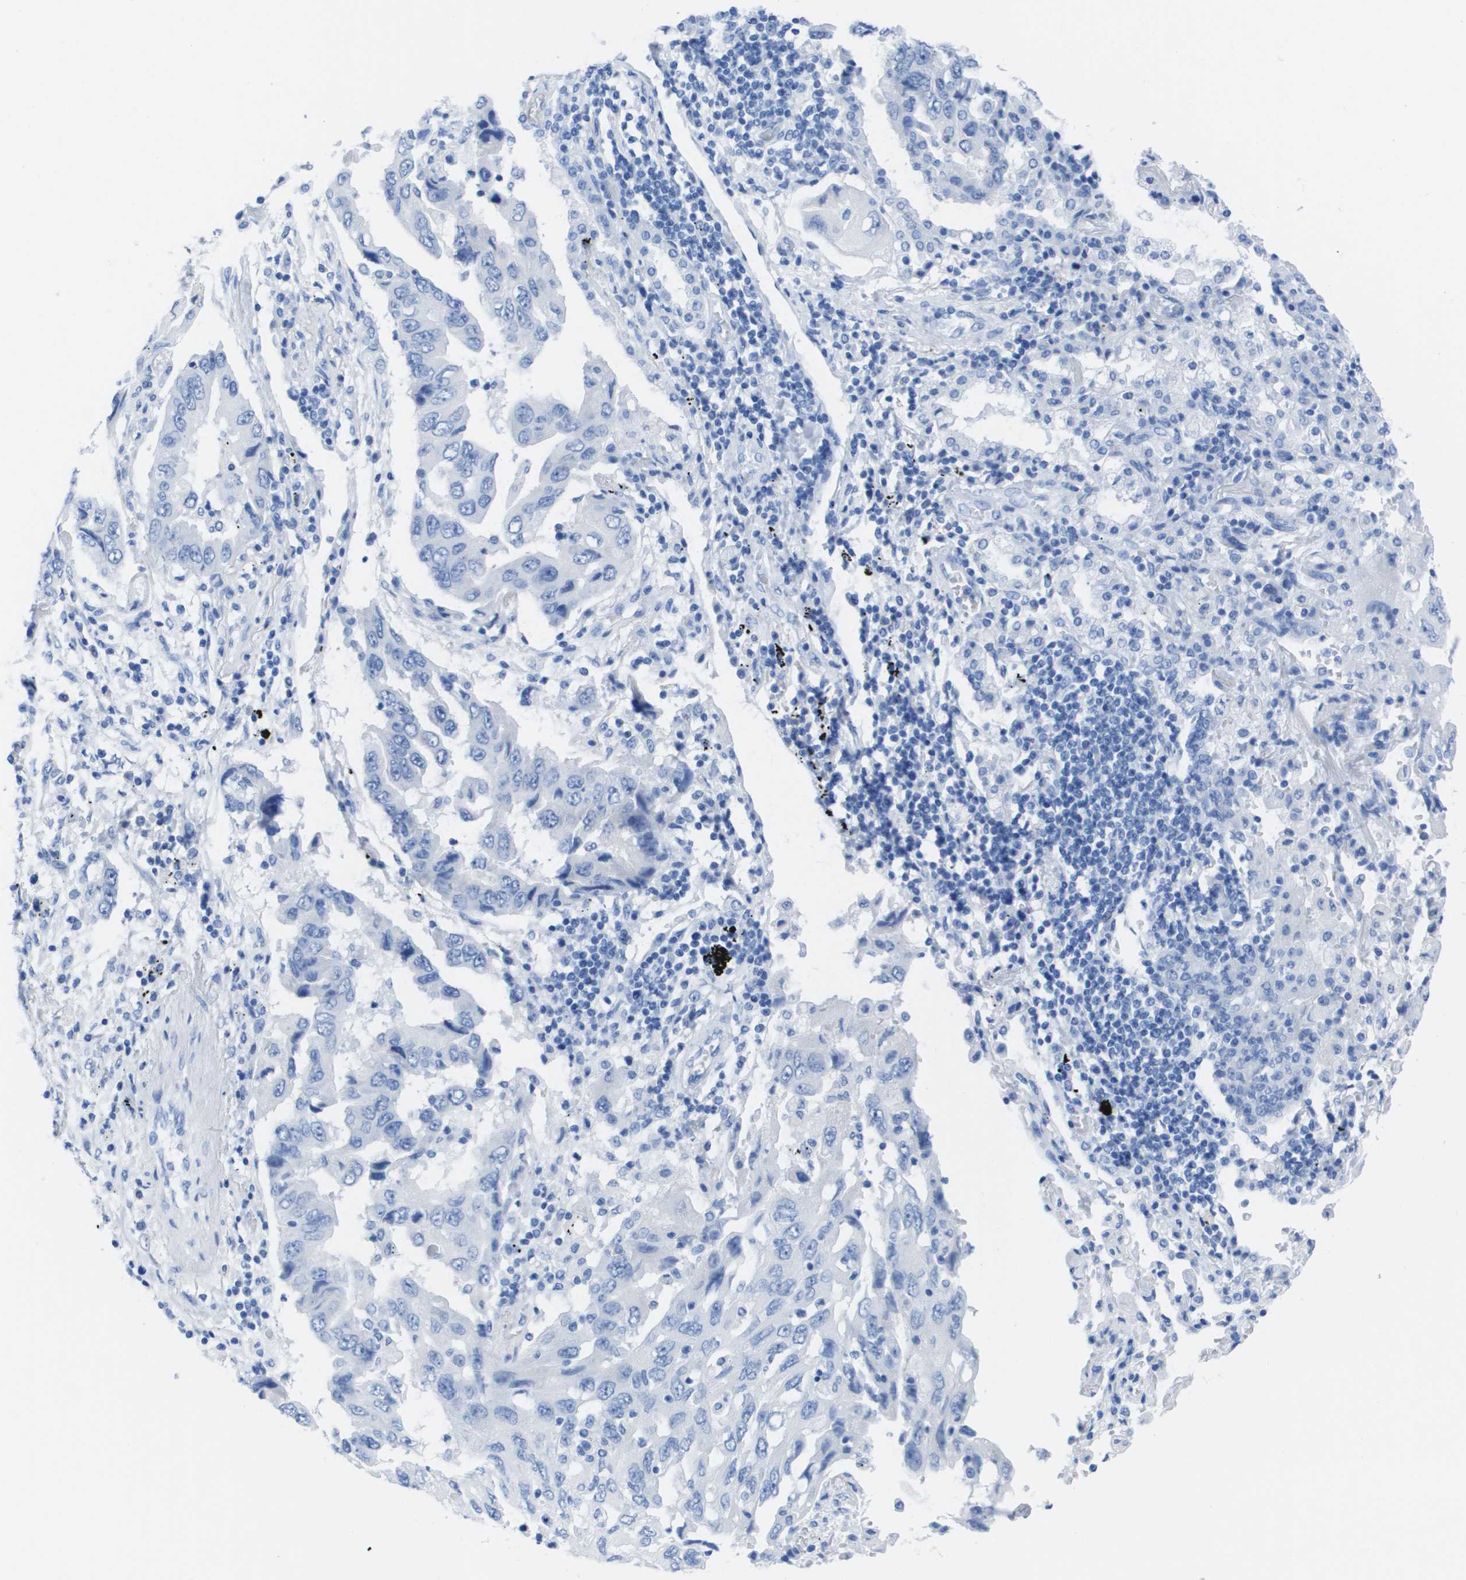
{"staining": {"intensity": "negative", "quantity": "none", "location": "none"}, "tissue": "lung cancer", "cell_type": "Tumor cells", "image_type": "cancer", "snomed": [{"axis": "morphology", "description": "Adenocarcinoma, NOS"}, {"axis": "topography", "description": "Lung"}], "caption": "The micrograph demonstrates no staining of tumor cells in lung cancer.", "gene": "KCNA3", "patient": {"sex": "female", "age": 65}}